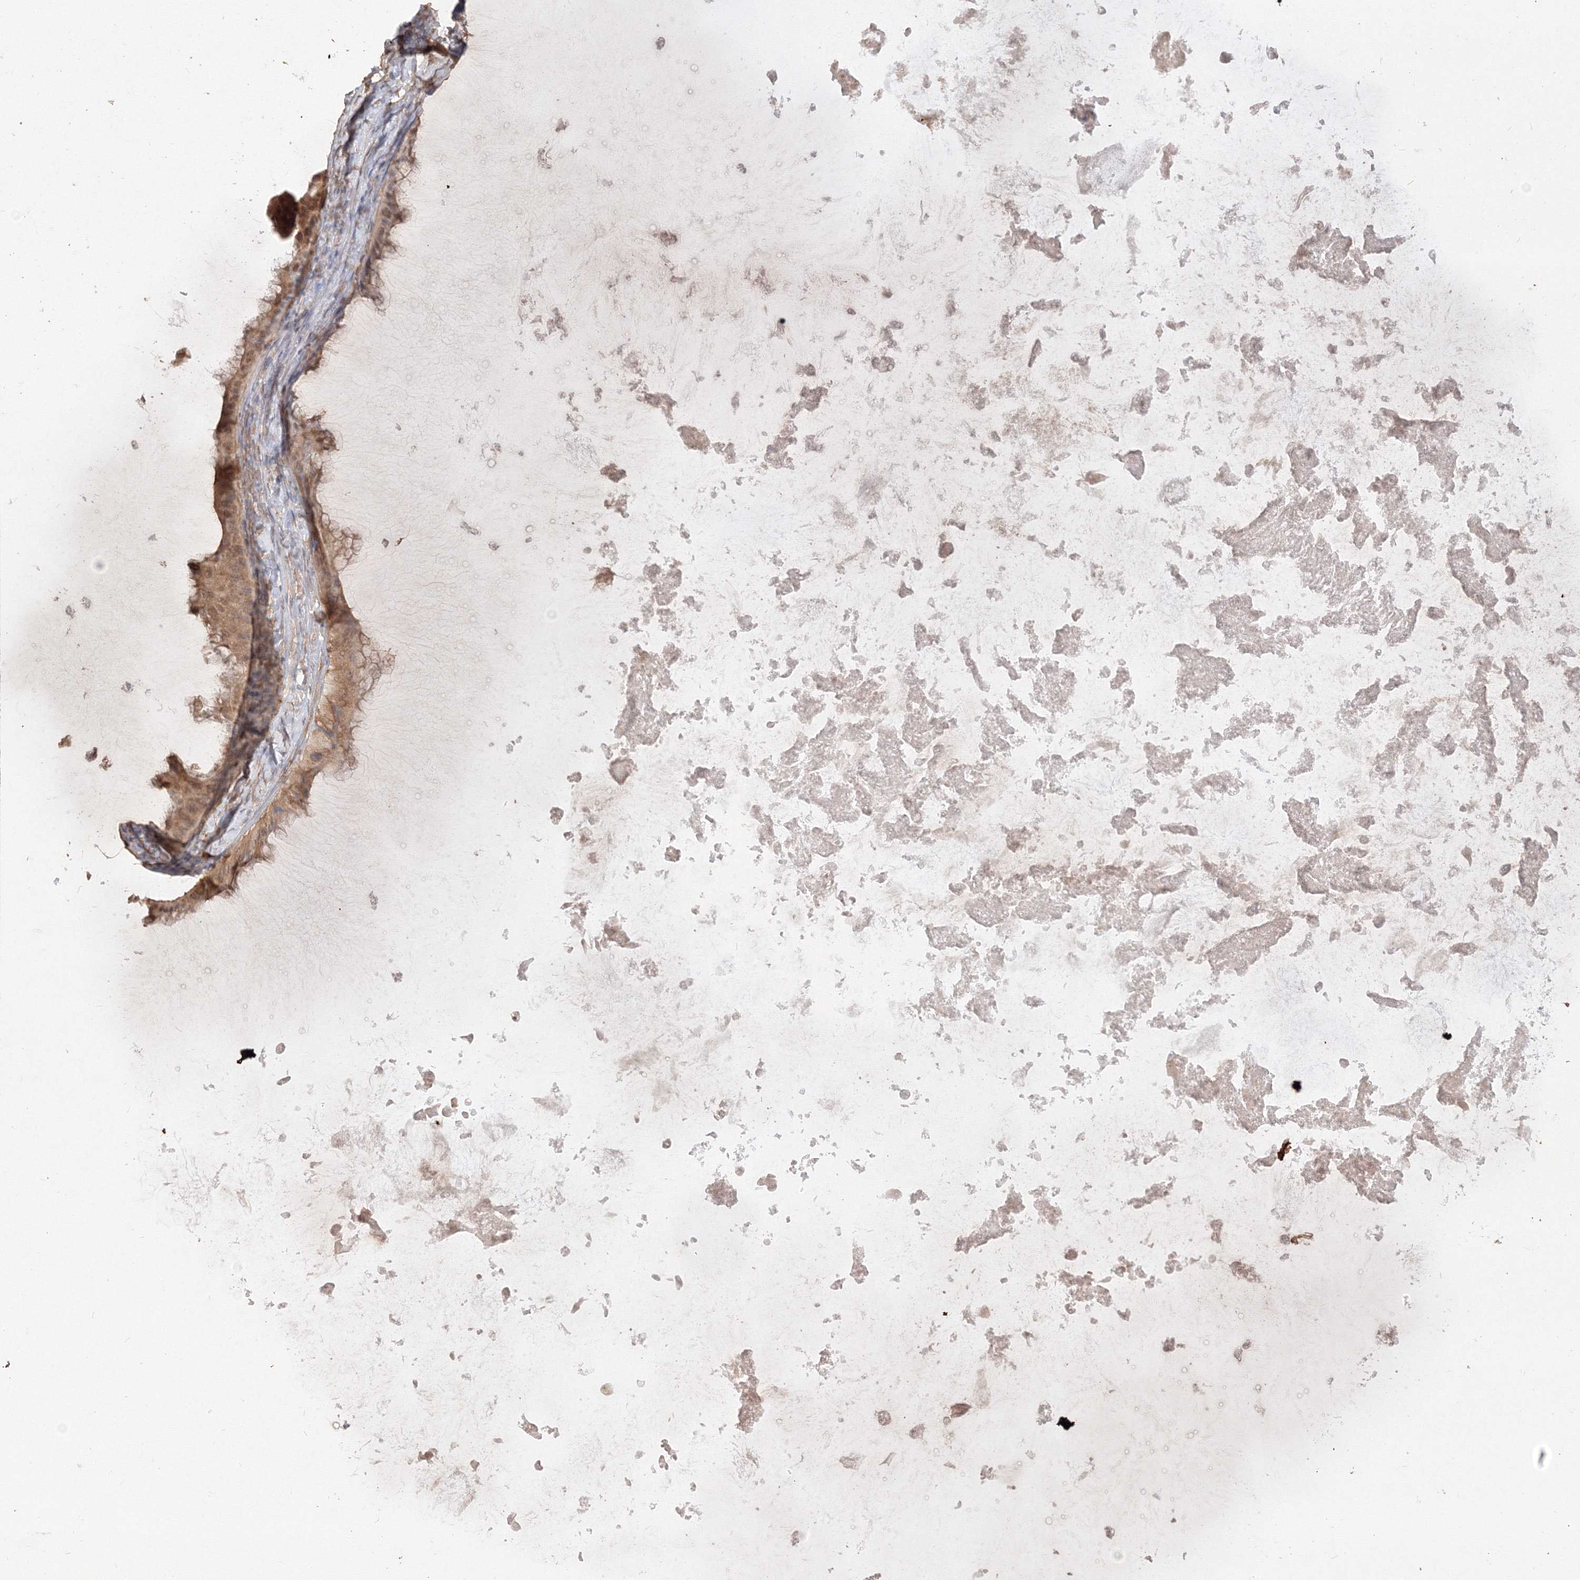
{"staining": {"intensity": "moderate", "quantity": ">75%", "location": "cytoplasmic/membranous"}, "tissue": "ovarian cancer", "cell_type": "Tumor cells", "image_type": "cancer", "snomed": [{"axis": "morphology", "description": "Cystadenocarcinoma, mucinous, NOS"}, {"axis": "topography", "description": "Ovary"}], "caption": "Mucinous cystadenocarcinoma (ovarian) stained with DAB (3,3'-diaminobenzidine) IHC displays medium levels of moderate cytoplasmic/membranous staining in about >75% of tumor cells.", "gene": "TMEM50B", "patient": {"sex": "female", "age": 61}}